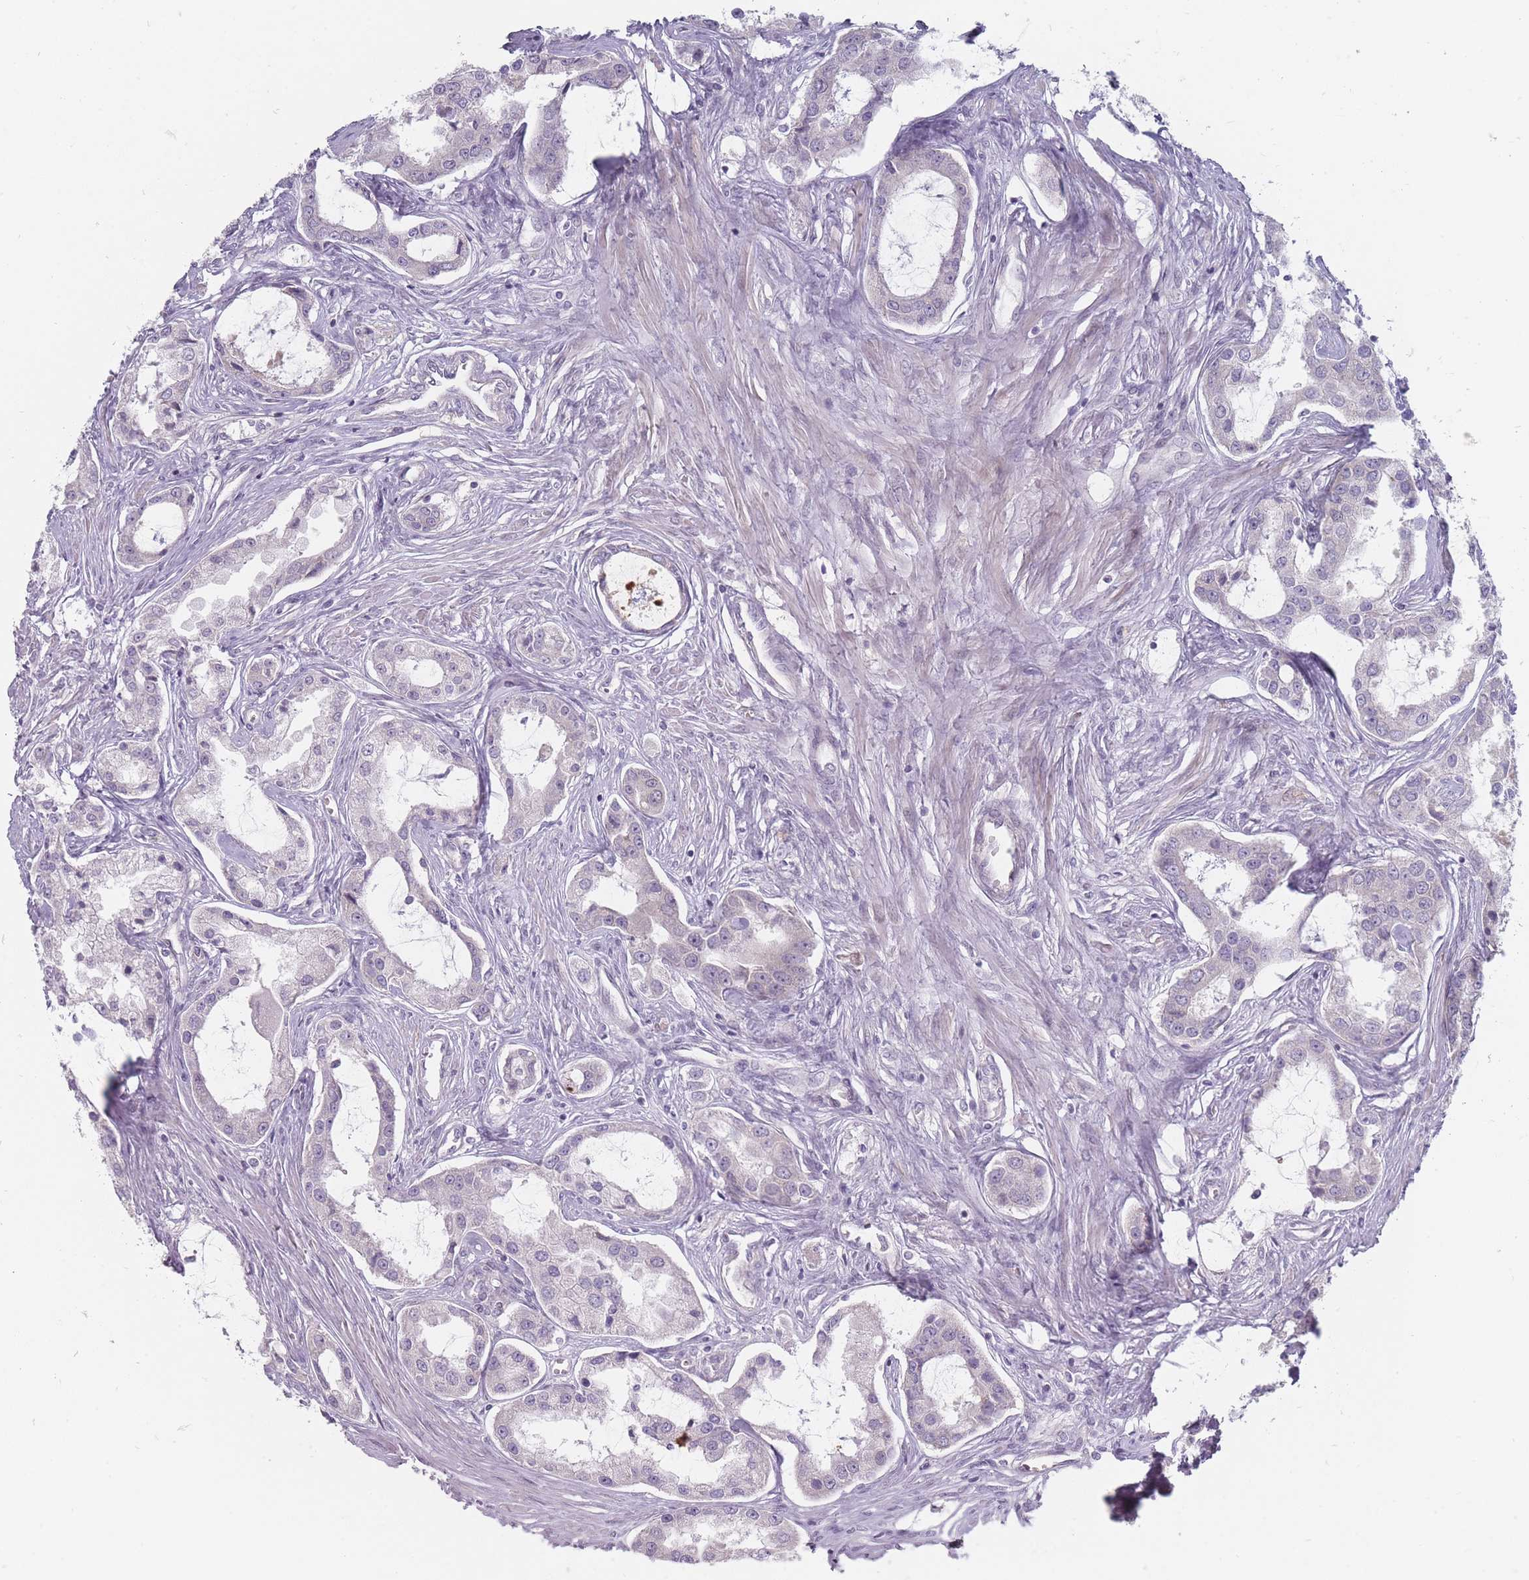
{"staining": {"intensity": "negative", "quantity": "none", "location": "none"}, "tissue": "prostate cancer", "cell_type": "Tumor cells", "image_type": "cancer", "snomed": [{"axis": "morphology", "description": "Adenocarcinoma, Low grade"}, {"axis": "topography", "description": "Prostate"}], "caption": "This is an IHC photomicrograph of prostate cancer (adenocarcinoma (low-grade)). There is no expression in tumor cells.", "gene": "PCDH12", "patient": {"sex": "male", "age": 68}}